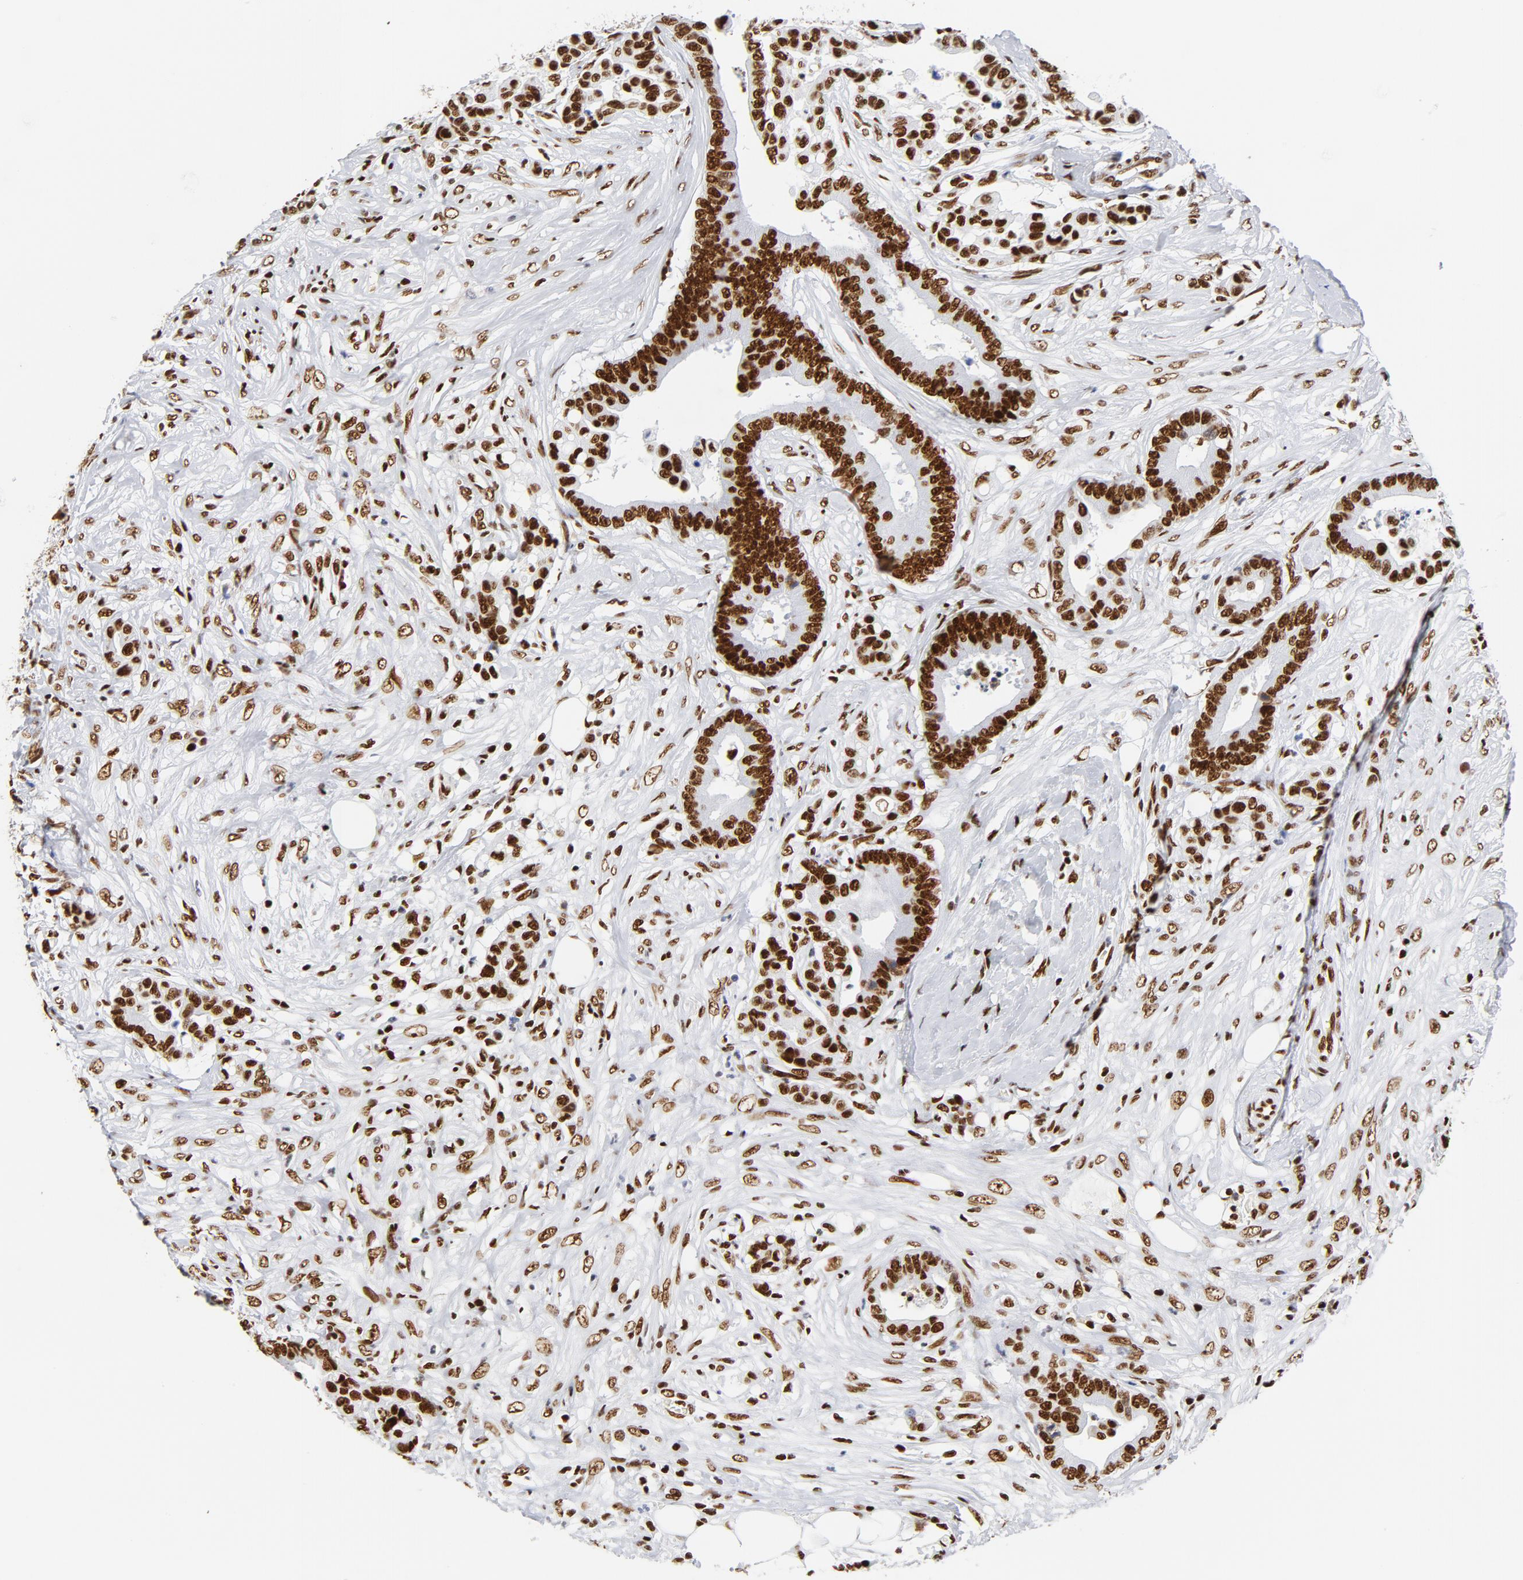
{"staining": {"intensity": "strong", "quantity": ">75%", "location": "nuclear"}, "tissue": "colorectal cancer", "cell_type": "Tumor cells", "image_type": "cancer", "snomed": [{"axis": "morphology", "description": "Adenocarcinoma, NOS"}, {"axis": "topography", "description": "Colon"}], "caption": "About >75% of tumor cells in colorectal adenocarcinoma exhibit strong nuclear protein positivity as visualized by brown immunohistochemical staining.", "gene": "XRCC5", "patient": {"sex": "male", "age": 82}}